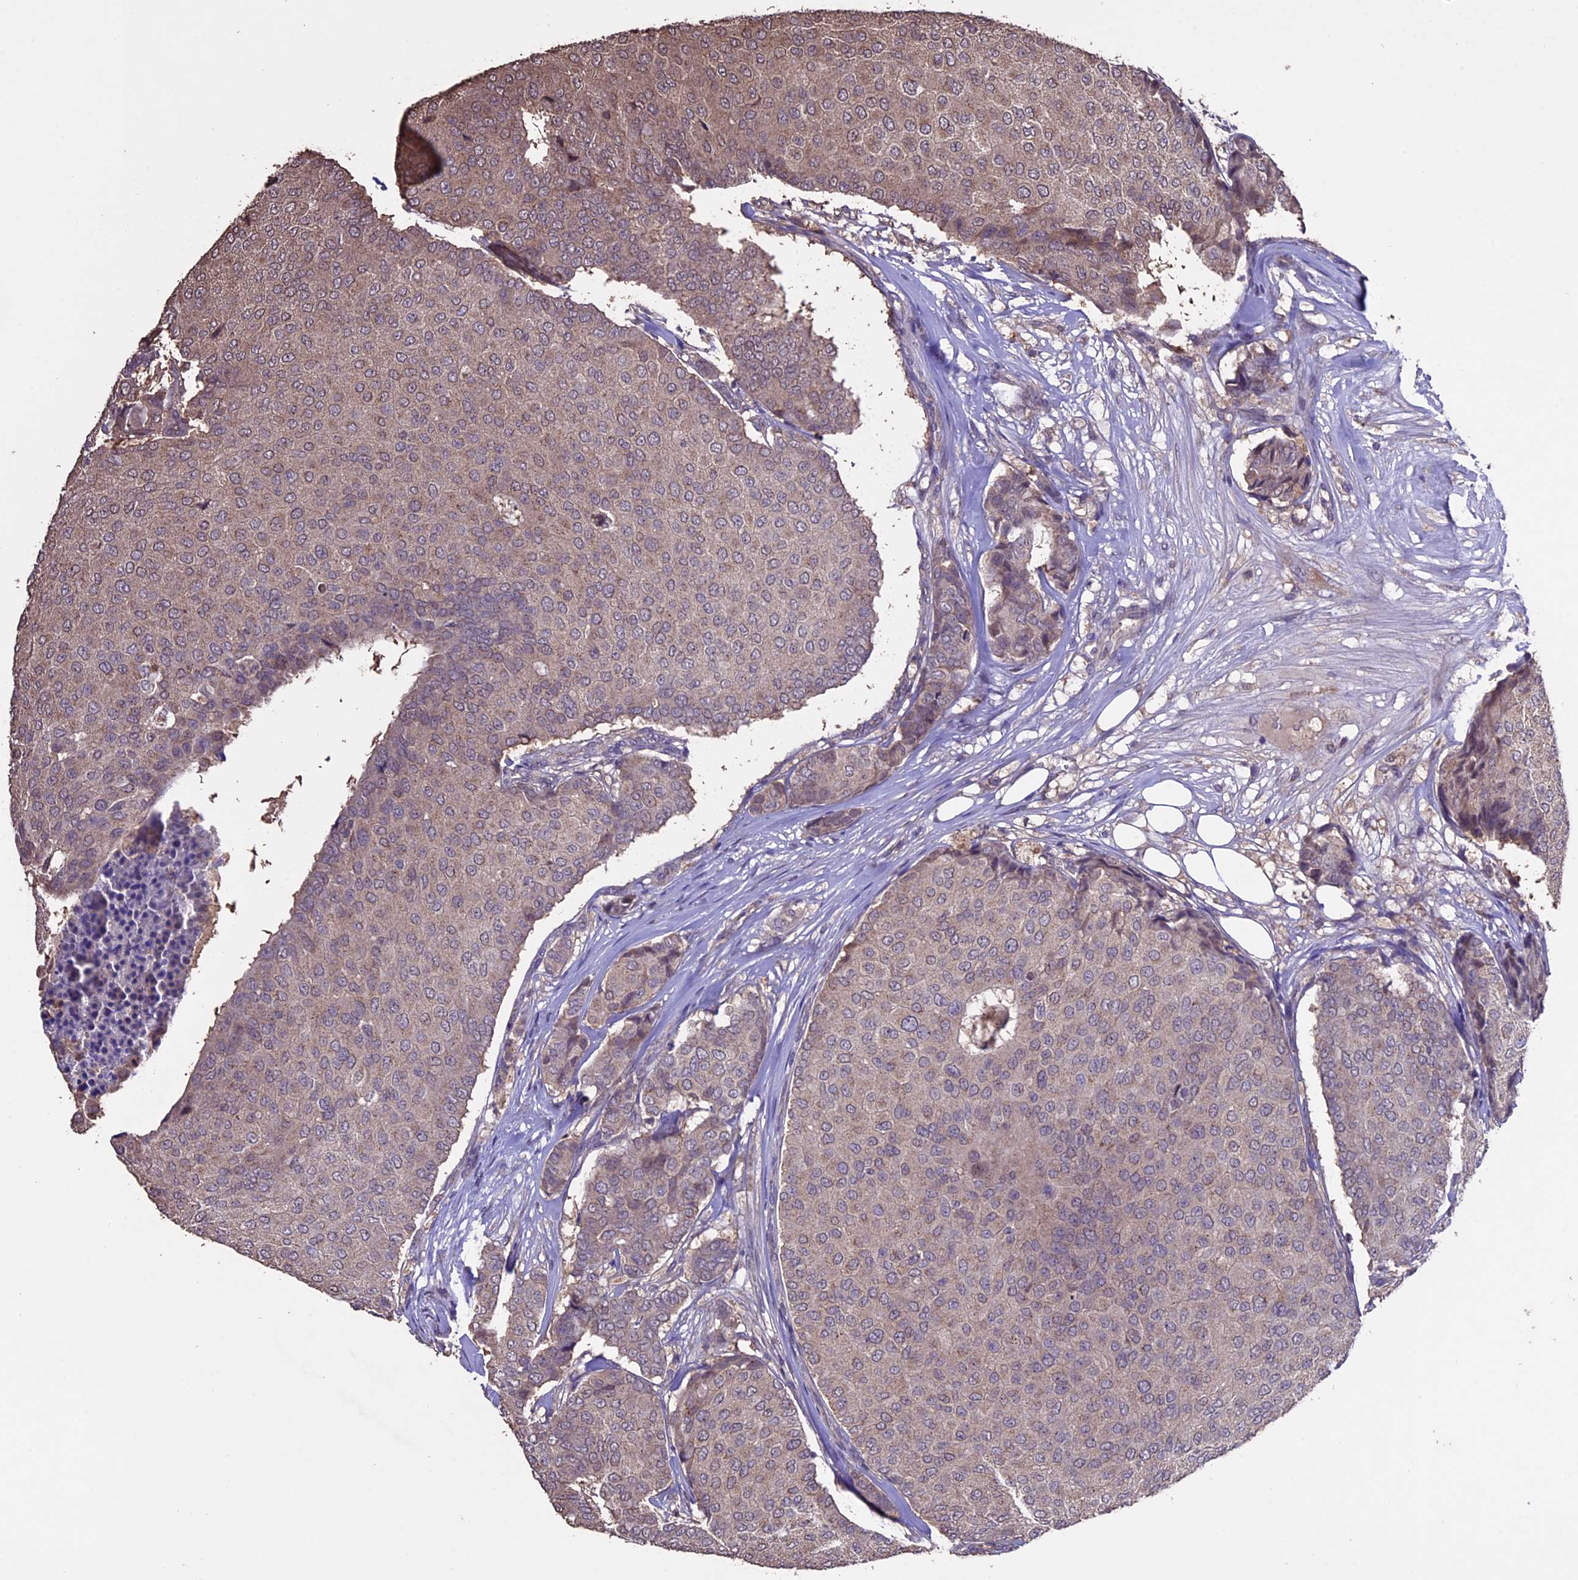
{"staining": {"intensity": "weak", "quantity": ">75%", "location": "cytoplasmic/membranous"}, "tissue": "breast cancer", "cell_type": "Tumor cells", "image_type": "cancer", "snomed": [{"axis": "morphology", "description": "Duct carcinoma"}, {"axis": "topography", "description": "Breast"}], "caption": "Weak cytoplasmic/membranous protein expression is appreciated in approximately >75% of tumor cells in breast invasive ductal carcinoma. Using DAB (3,3'-diaminobenzidine) (brown) and hematoxylin (blue) stains, captured at high magnification using brightfield microscopy.", "gene": "DIS3L", "patient": {"sex": "female", "age": 75}}